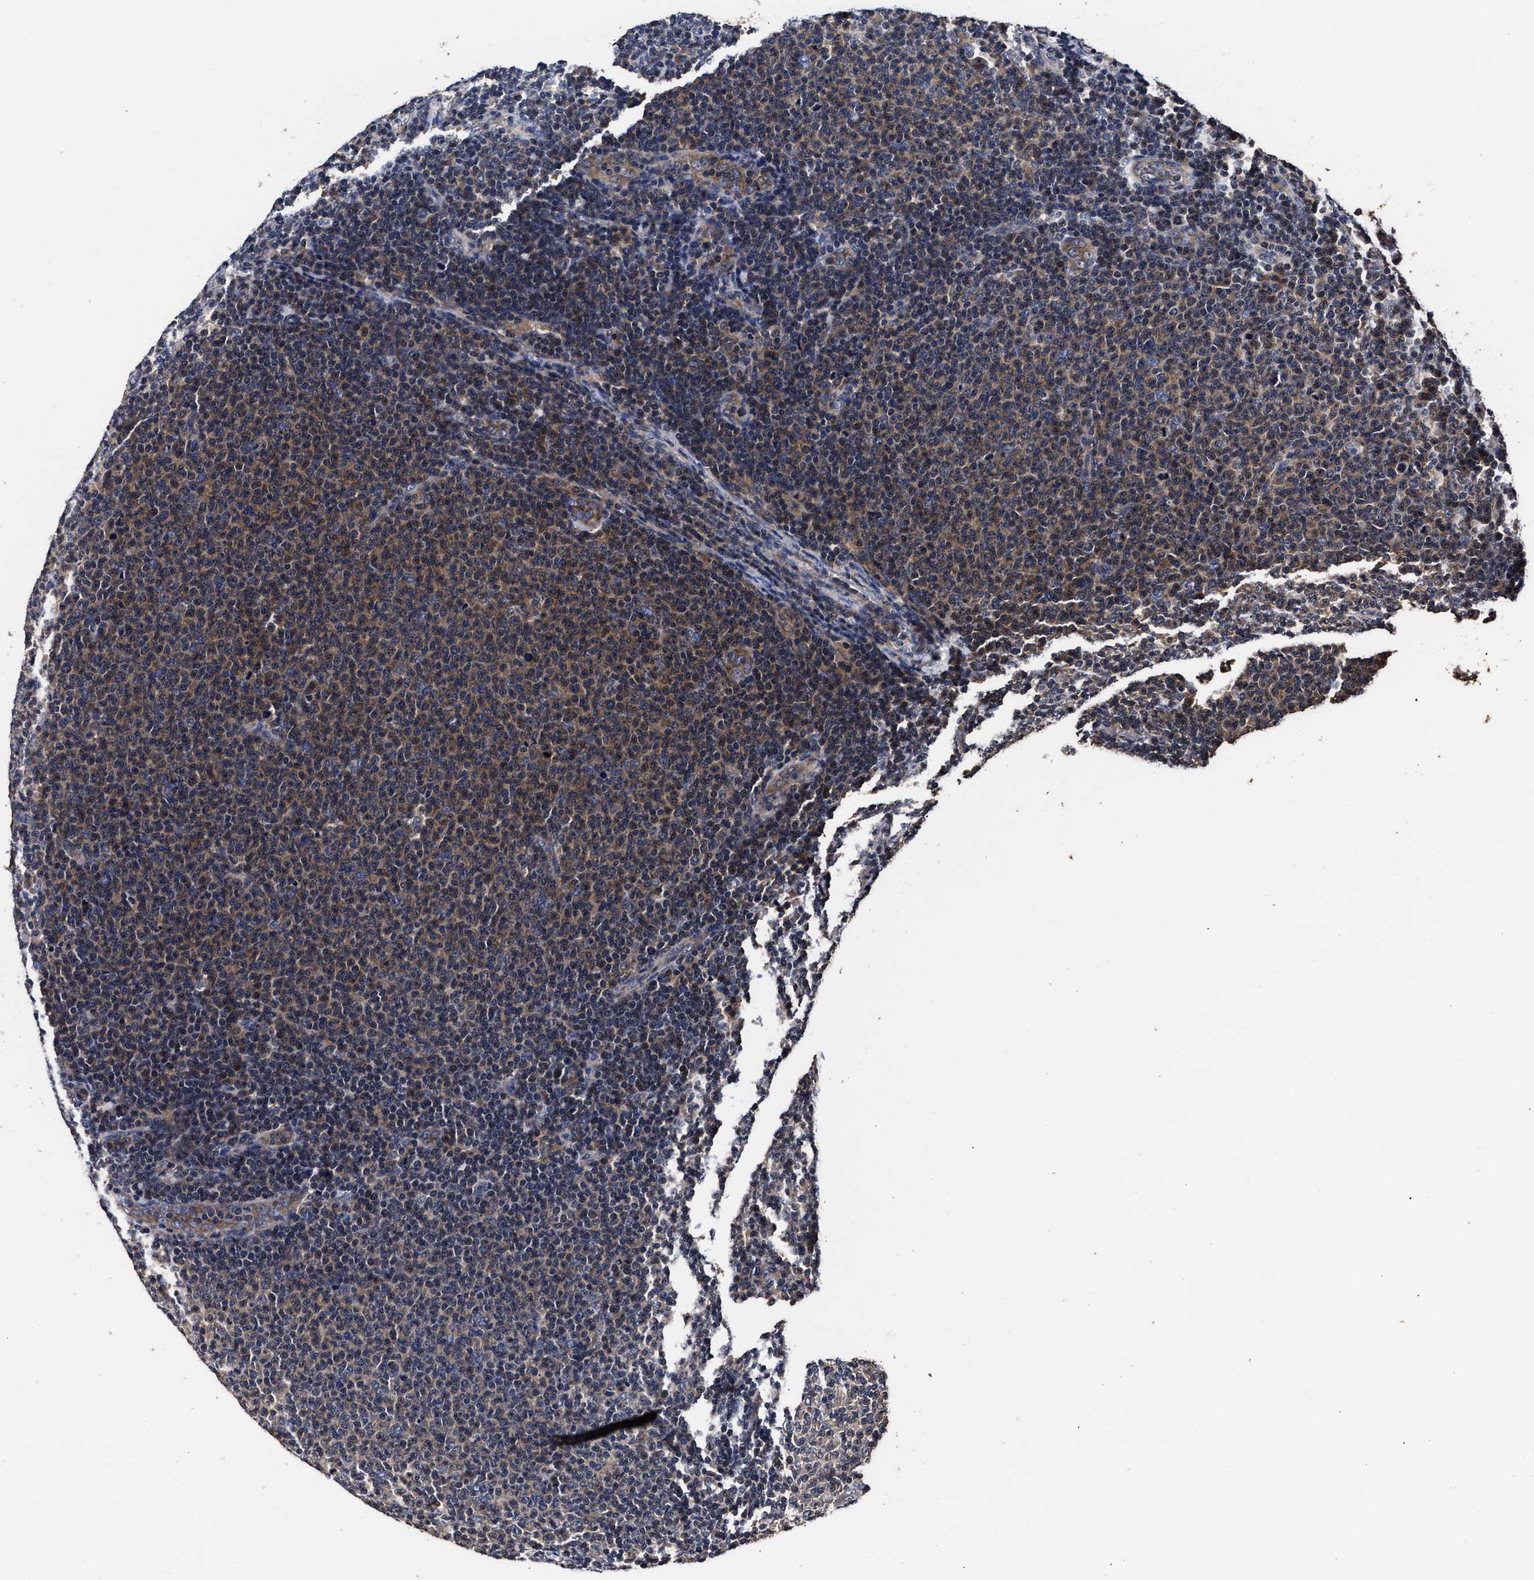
{"staining": {"intensity": "moderate", "quantity": "<25%", "location": "cytoplasmic/membranous"}, "tissue": "lymphoma", "cell_type": "Tumor cells", "image_type": "cancer", "snomed": [{"axis": "morphology", "description": "Malignant lymphoma, non-Hodgkin's type, Low grade"}, {"axis": "topography", "description": "Lymph node"}], "caption": "Lymphoma stained with DAB (3,3'-diaminobenzidine) IHC exhibits low levels of moderate cytoplasmic/membranous staining in about <25% of tumor cells.", "gene": "AVEN", "patient": {"sex": "male", "age": 66}}